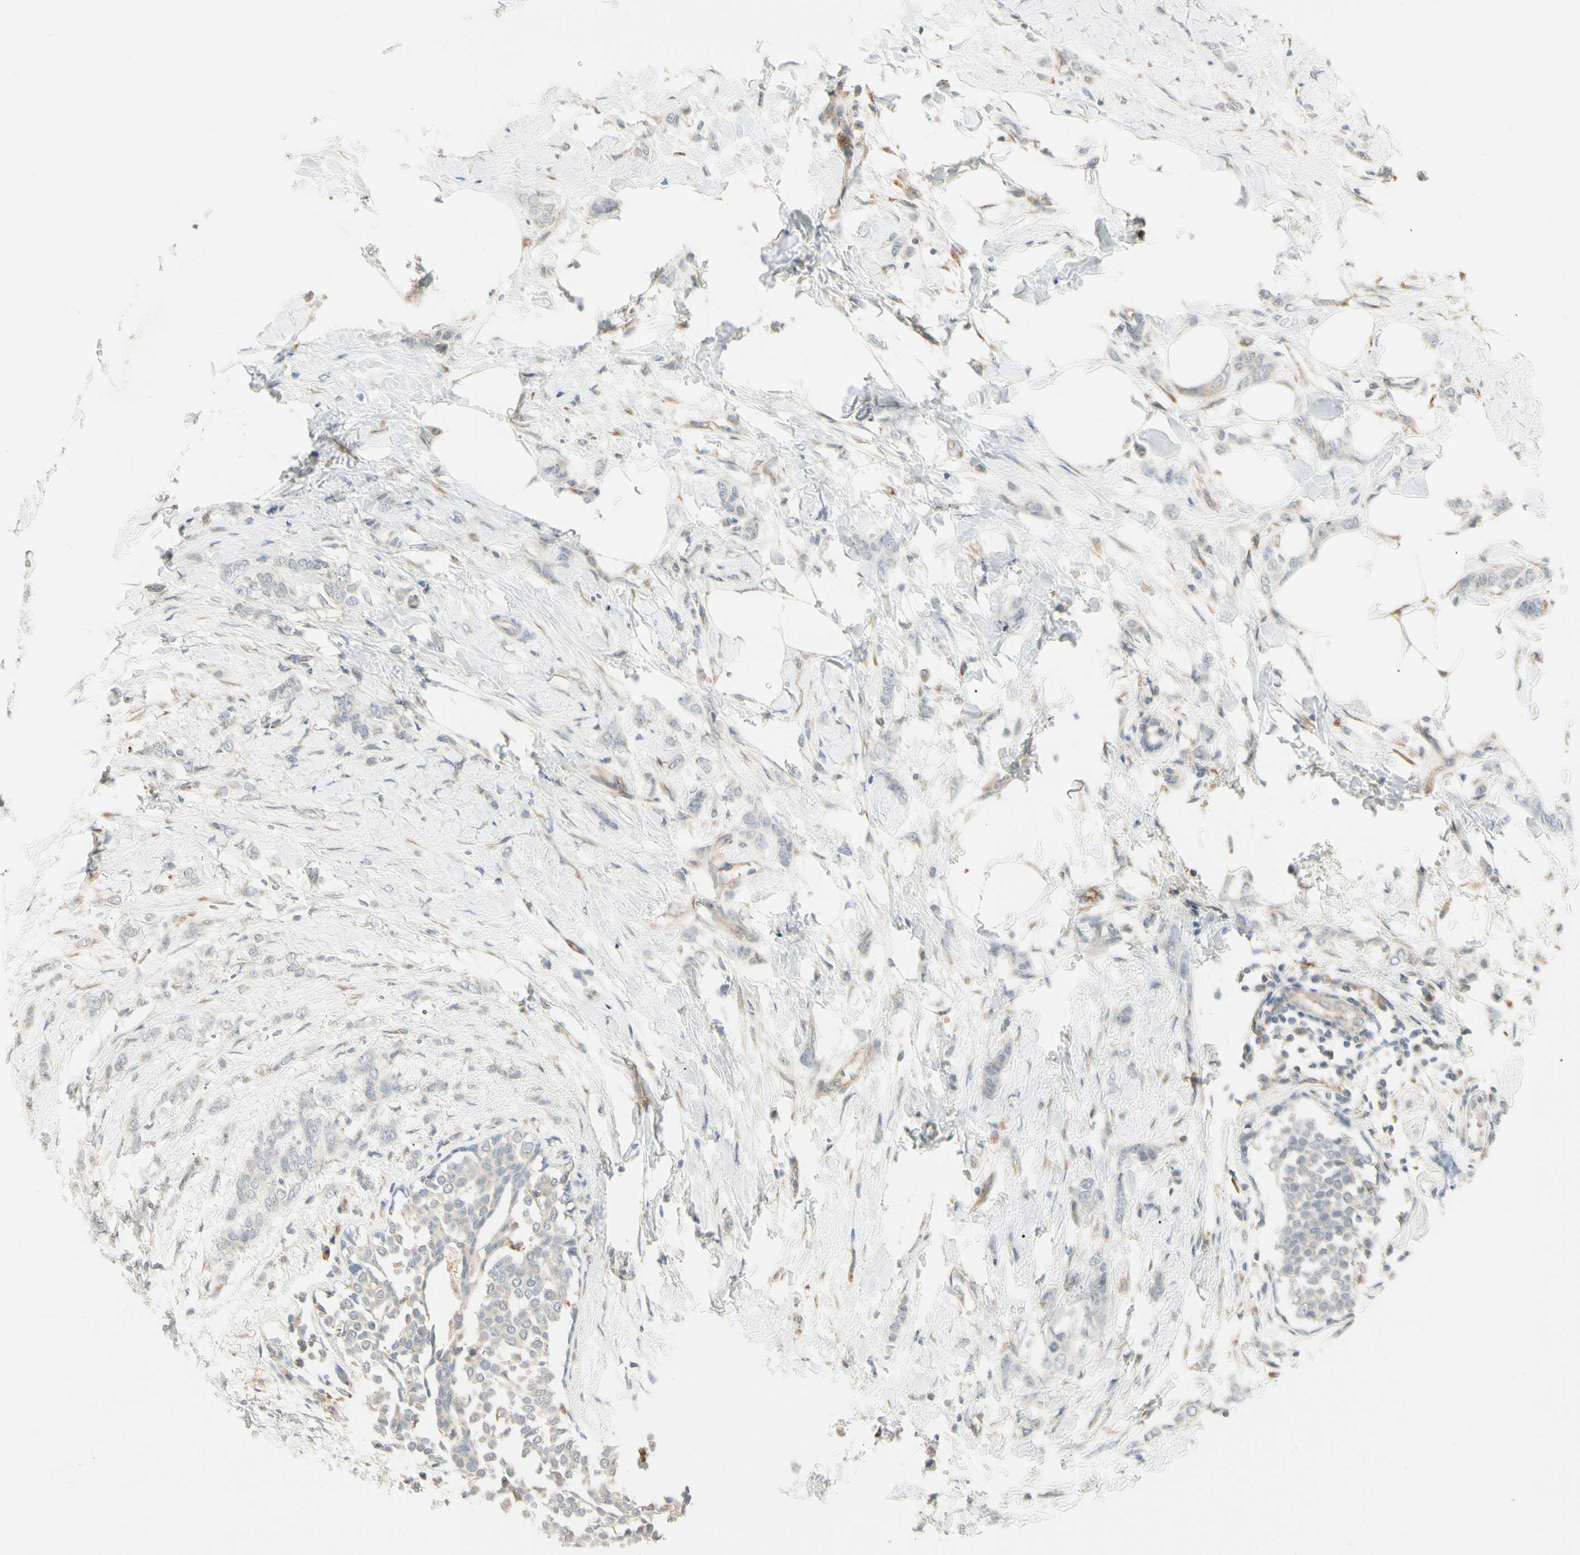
{"staining": {"intensity": "negative", "quantity": "none", "location": "none"}, "tissue": "breast cancer", "cell_type": "Tumor cells", "image_type": "cancer", "snomed": [{"axis": "morphology", "description": "Lobular carcinoma, in situ"}, {"axis": "morphology", "description": "Lobular carcinoma"}, {"axis": "topography", "description": "Breast"}], "caption": "Breast cancer (lobular carcinoma in situ) was stained to show a protein in brown. There is no significant expression in tumor cells.", "gene": "FNDC3B", "patient": {"sex": "female", "age": 41}}